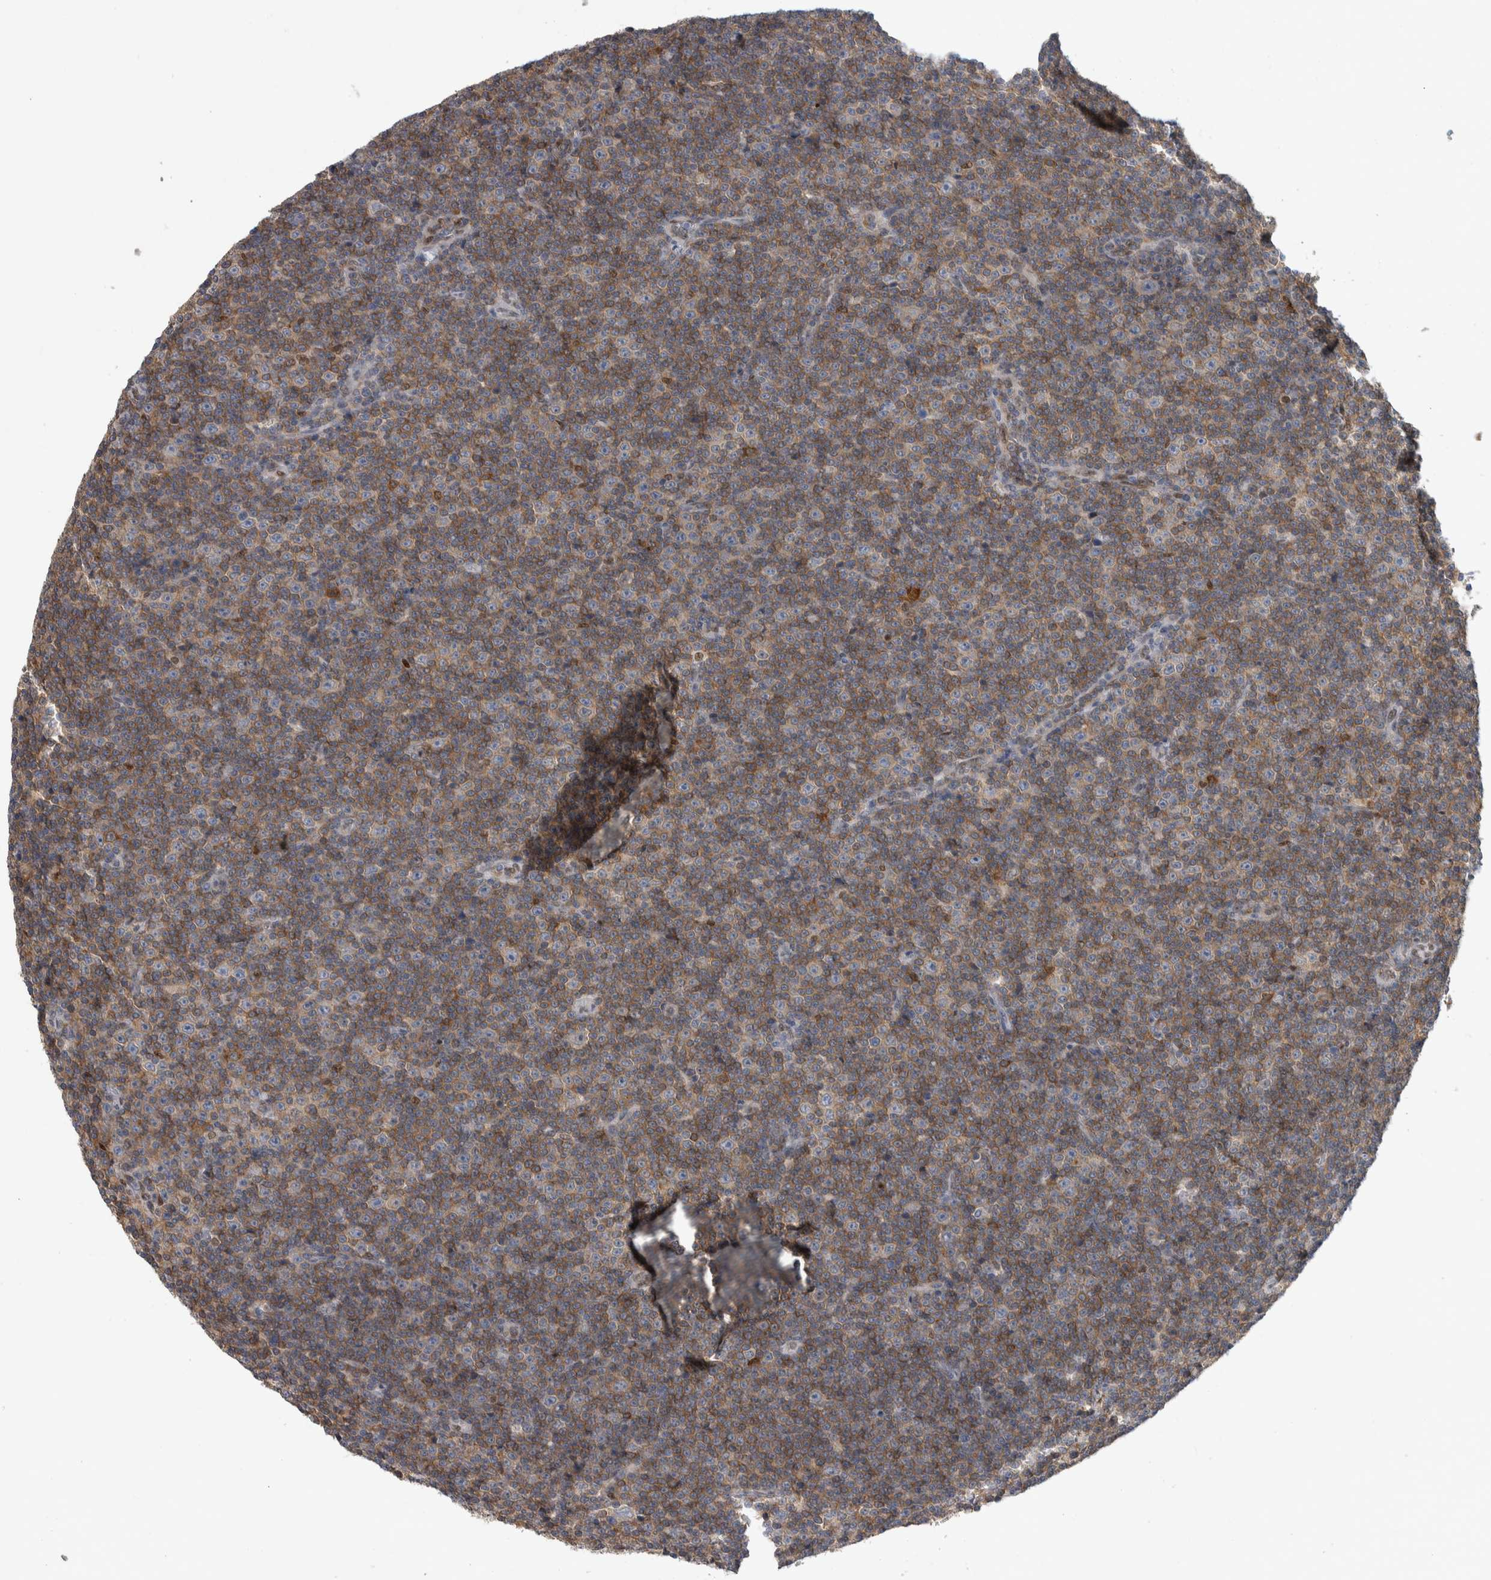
{"staining": {"intensity": "weak", "quantity": ">75%", "location": "cytoplasmic/membranous"}, "tissue": "lymphoma", "cell_type": "Tumor cells", "image_type": "cancer", "snomed": [{"axis": "morphology", "description": "Malignant lymphoma, non-Hodgkin's type, Low grade"}, {"axis": "topography", "description": "Lymph node"}], "caption": "Human lymphoma stained for a protein (brown) shows weak cytoplasmic/membranous positive expression in approximately >75% of tumor cells.", "gene": "NFKB2", "patient": {"sex": "female", "age": 67}}